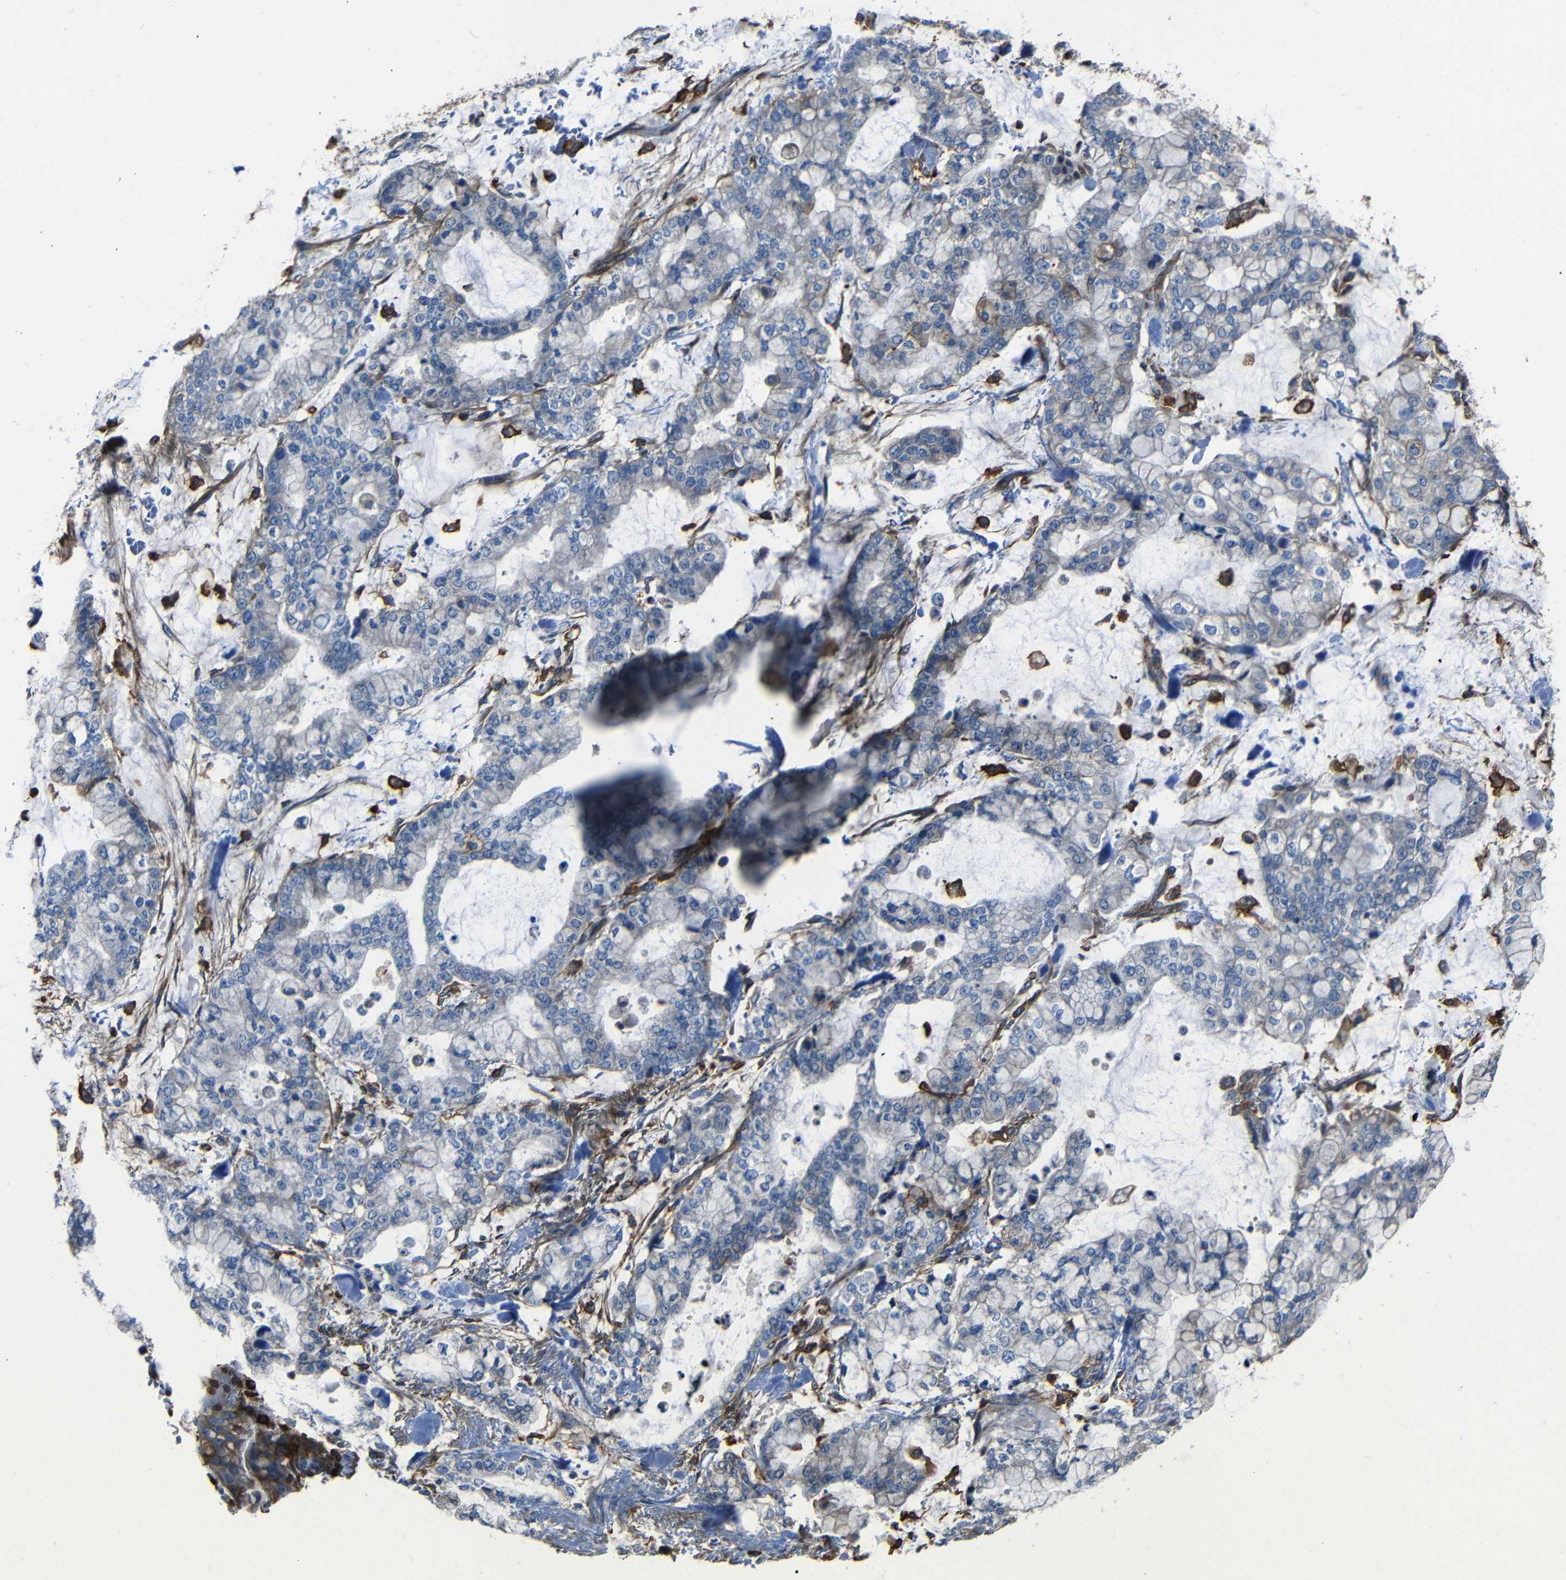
{"staining": {"intensity": "negative", "quantity": "none", "location": "none"}, "tissue": "stomach cancer", "cell_type": "Tumor cells", "image_type": "cancer", "snomed": [{"axis": "morphology", "description": "Normal tissue, NOS"}, {"axis": "morphology", "description": "Adenocarcinoma, NOS"}, {"axis": "topography", "description": "Stomach, upper"}, {"axis": "topography", "description": "Stomach"}], "caption": "An immunohistochemistry image of stomach adenocarcinoma is shown. There is no staining in tumor cells of stomach adenocarcinoma.", "gene": "ADGRE5", "patient": {"sex": "male", "age": 76}}